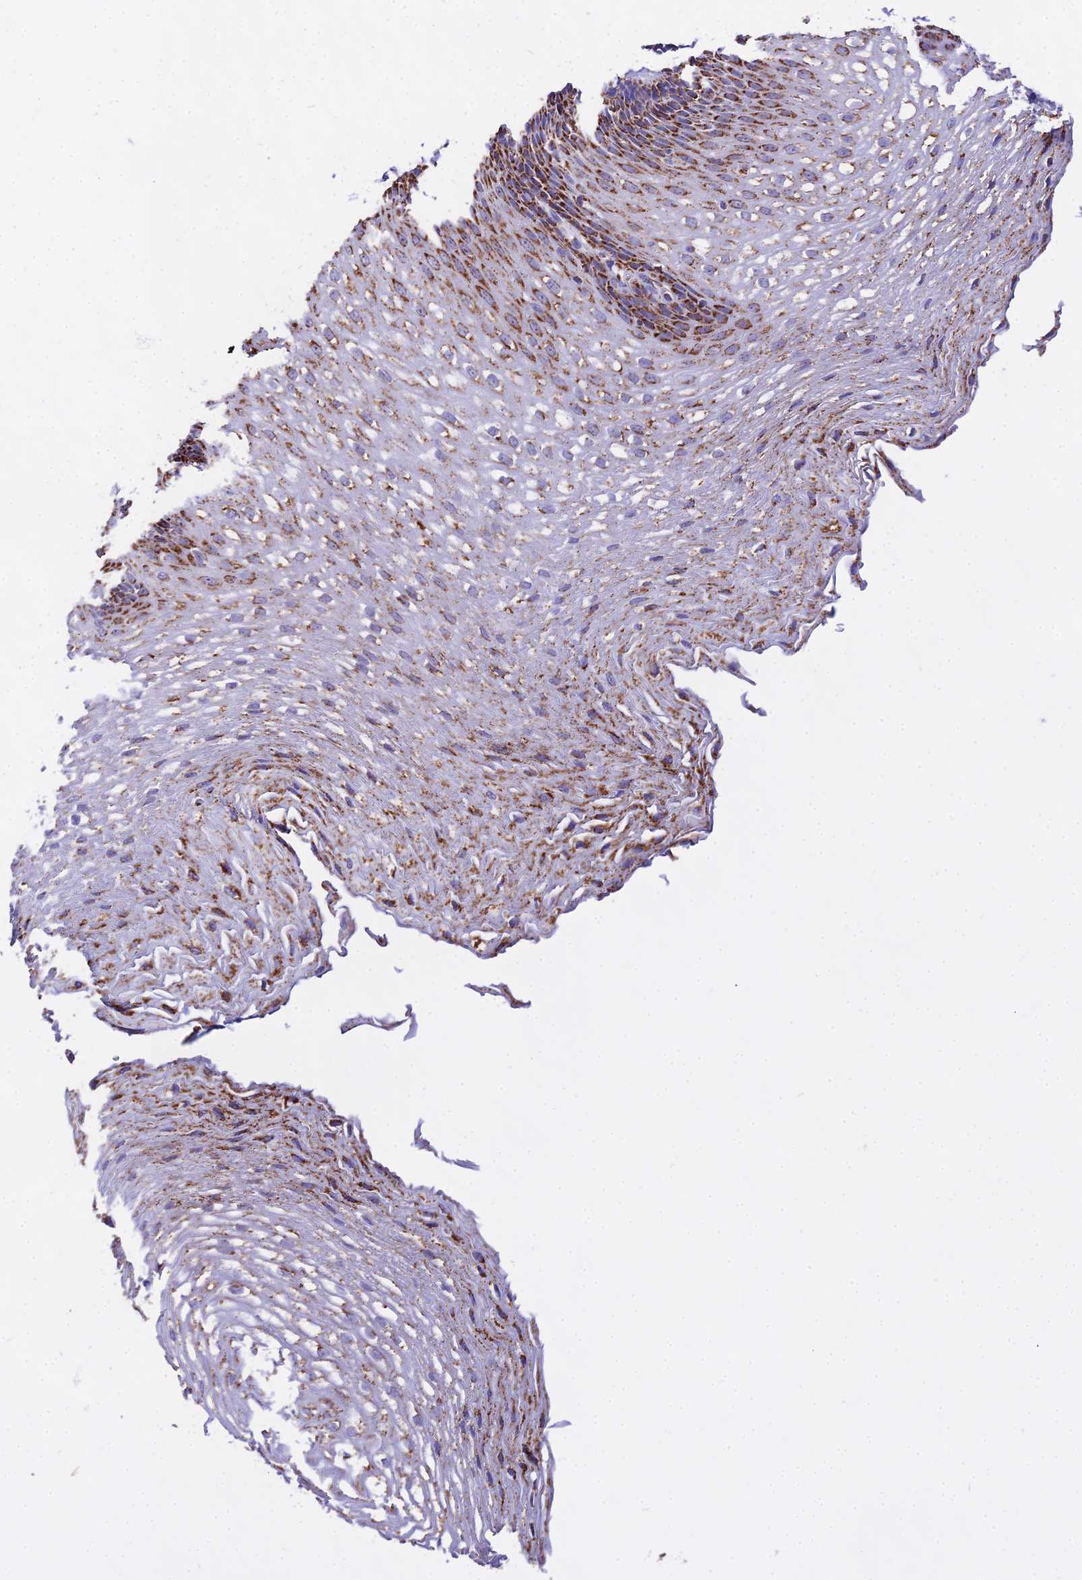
{"staining": {"intensity": "strong", "quantity": ">75%", "location": "cytoplasmic/membranous"}, "tissue": "esophagus", "cell_type": "Squamous epithelial cells", "image_type": "normal", "snomed": [{"axis": "morphology", "description": "Normal tissue, NOS"}, {"axis": "topography", "description": "Esophagus"}], "caption": "The micrograph reveals a brown stain indicating the presence of a protein in the cytoplasmic/membranous of squamous epithelial cells in esophagus. The staining was performed using DAB to visualize the protein expression in brown, while the nuclei were stained in blue with hematoxylin (Magnification: 20x).", "gene": "ATP5PD", "patient": {"sex": "male", "age": 48}}